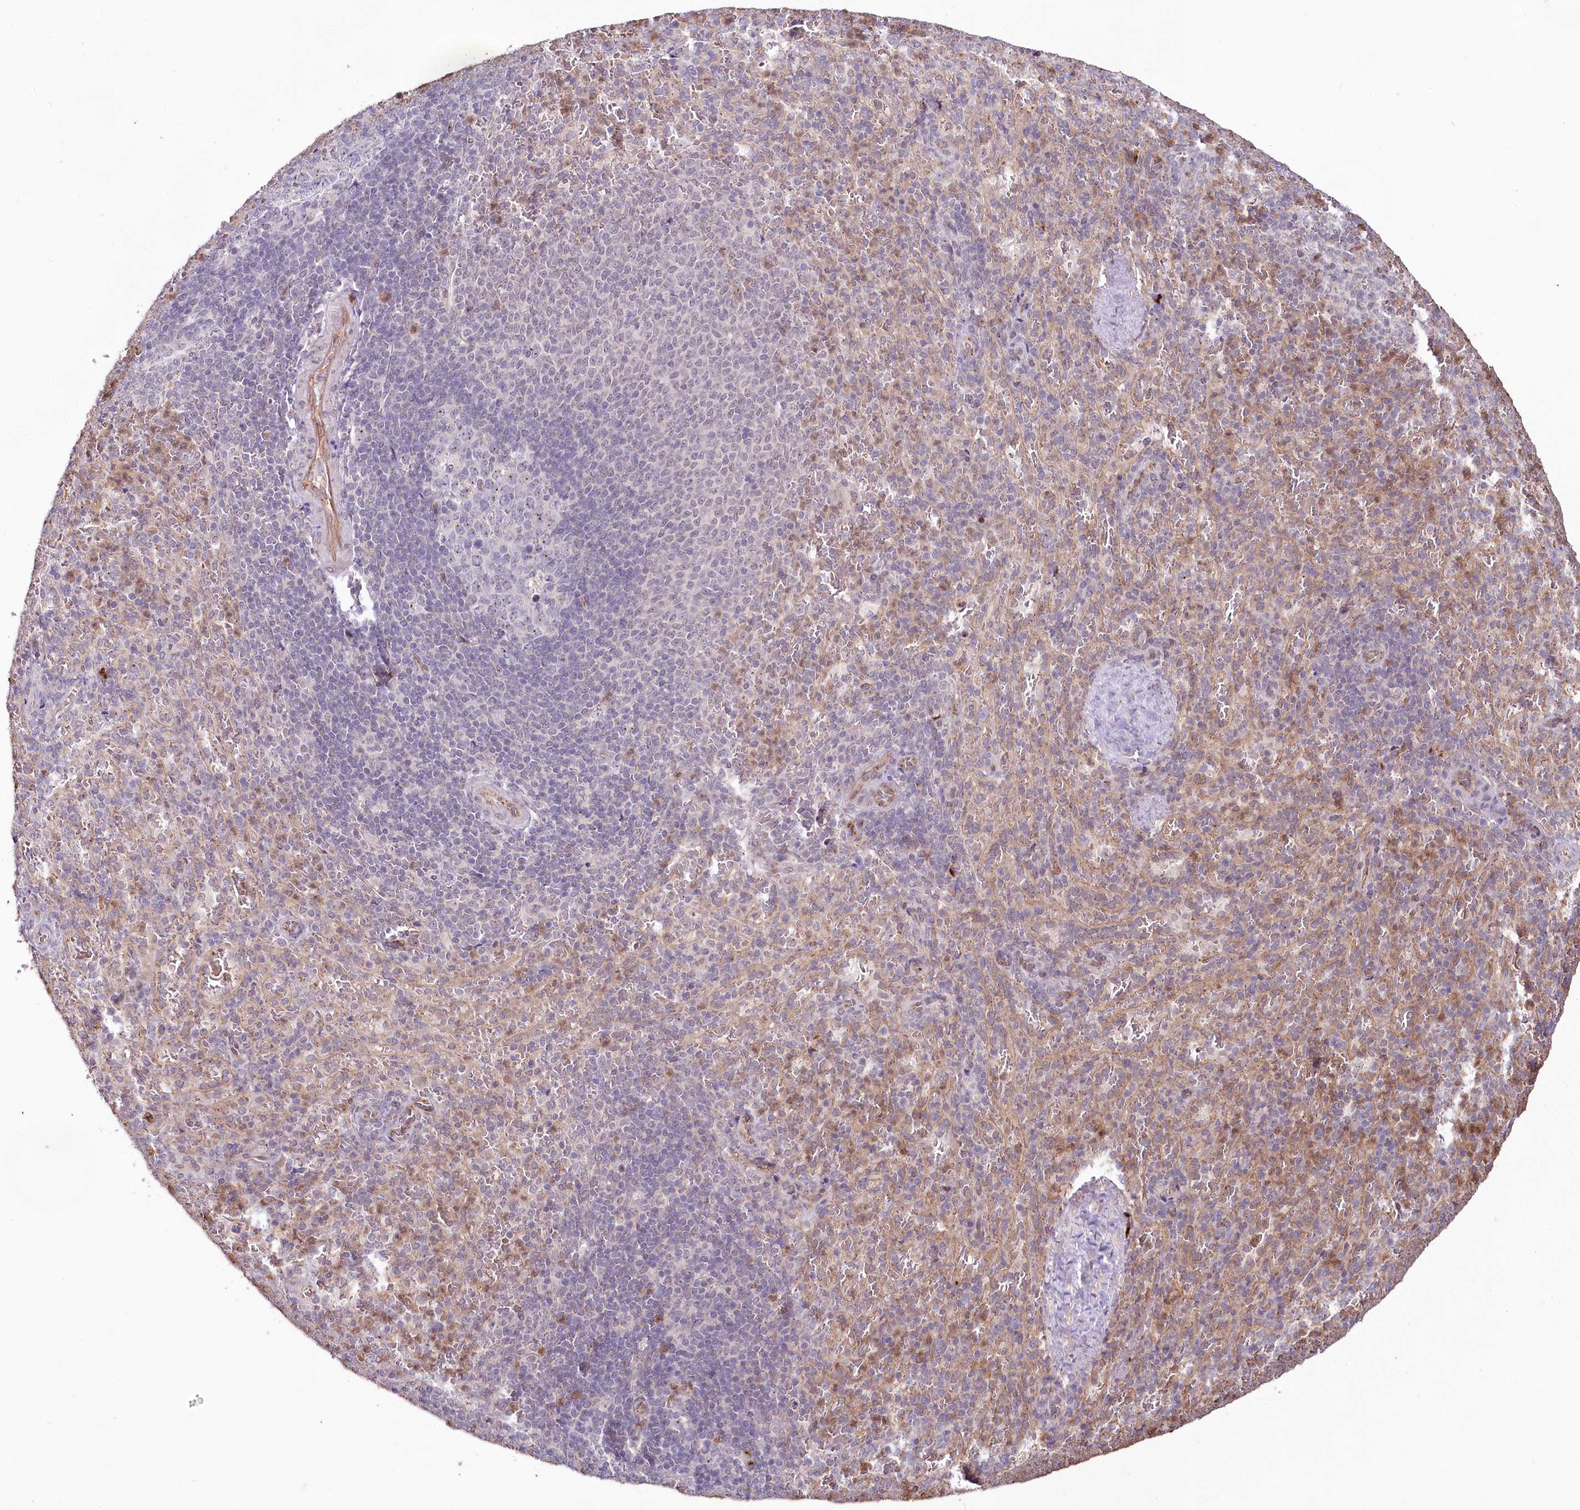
{"staining": {"intensity": "moderate", "quantity": "<25%", "location": "nuclear"}, "tissue": "spleen", "cell_type": "Cells in red pulp", "image_type": "normal", "snomed": [{"axis": "morphology", "description": "Normal tissue, NOS"}, {"axis": "topography", "description": "Spleen"}], "caption": "This micrograph displays normal spleen stained with immunohistochemistry to label a protein in brown. The nuclear of cells in red pulp show moderate positivity for the protein. Nuclei are counter-stained blue.", "gene": "ALKBH8", "patient": {"sex": "female", "age": 21}}